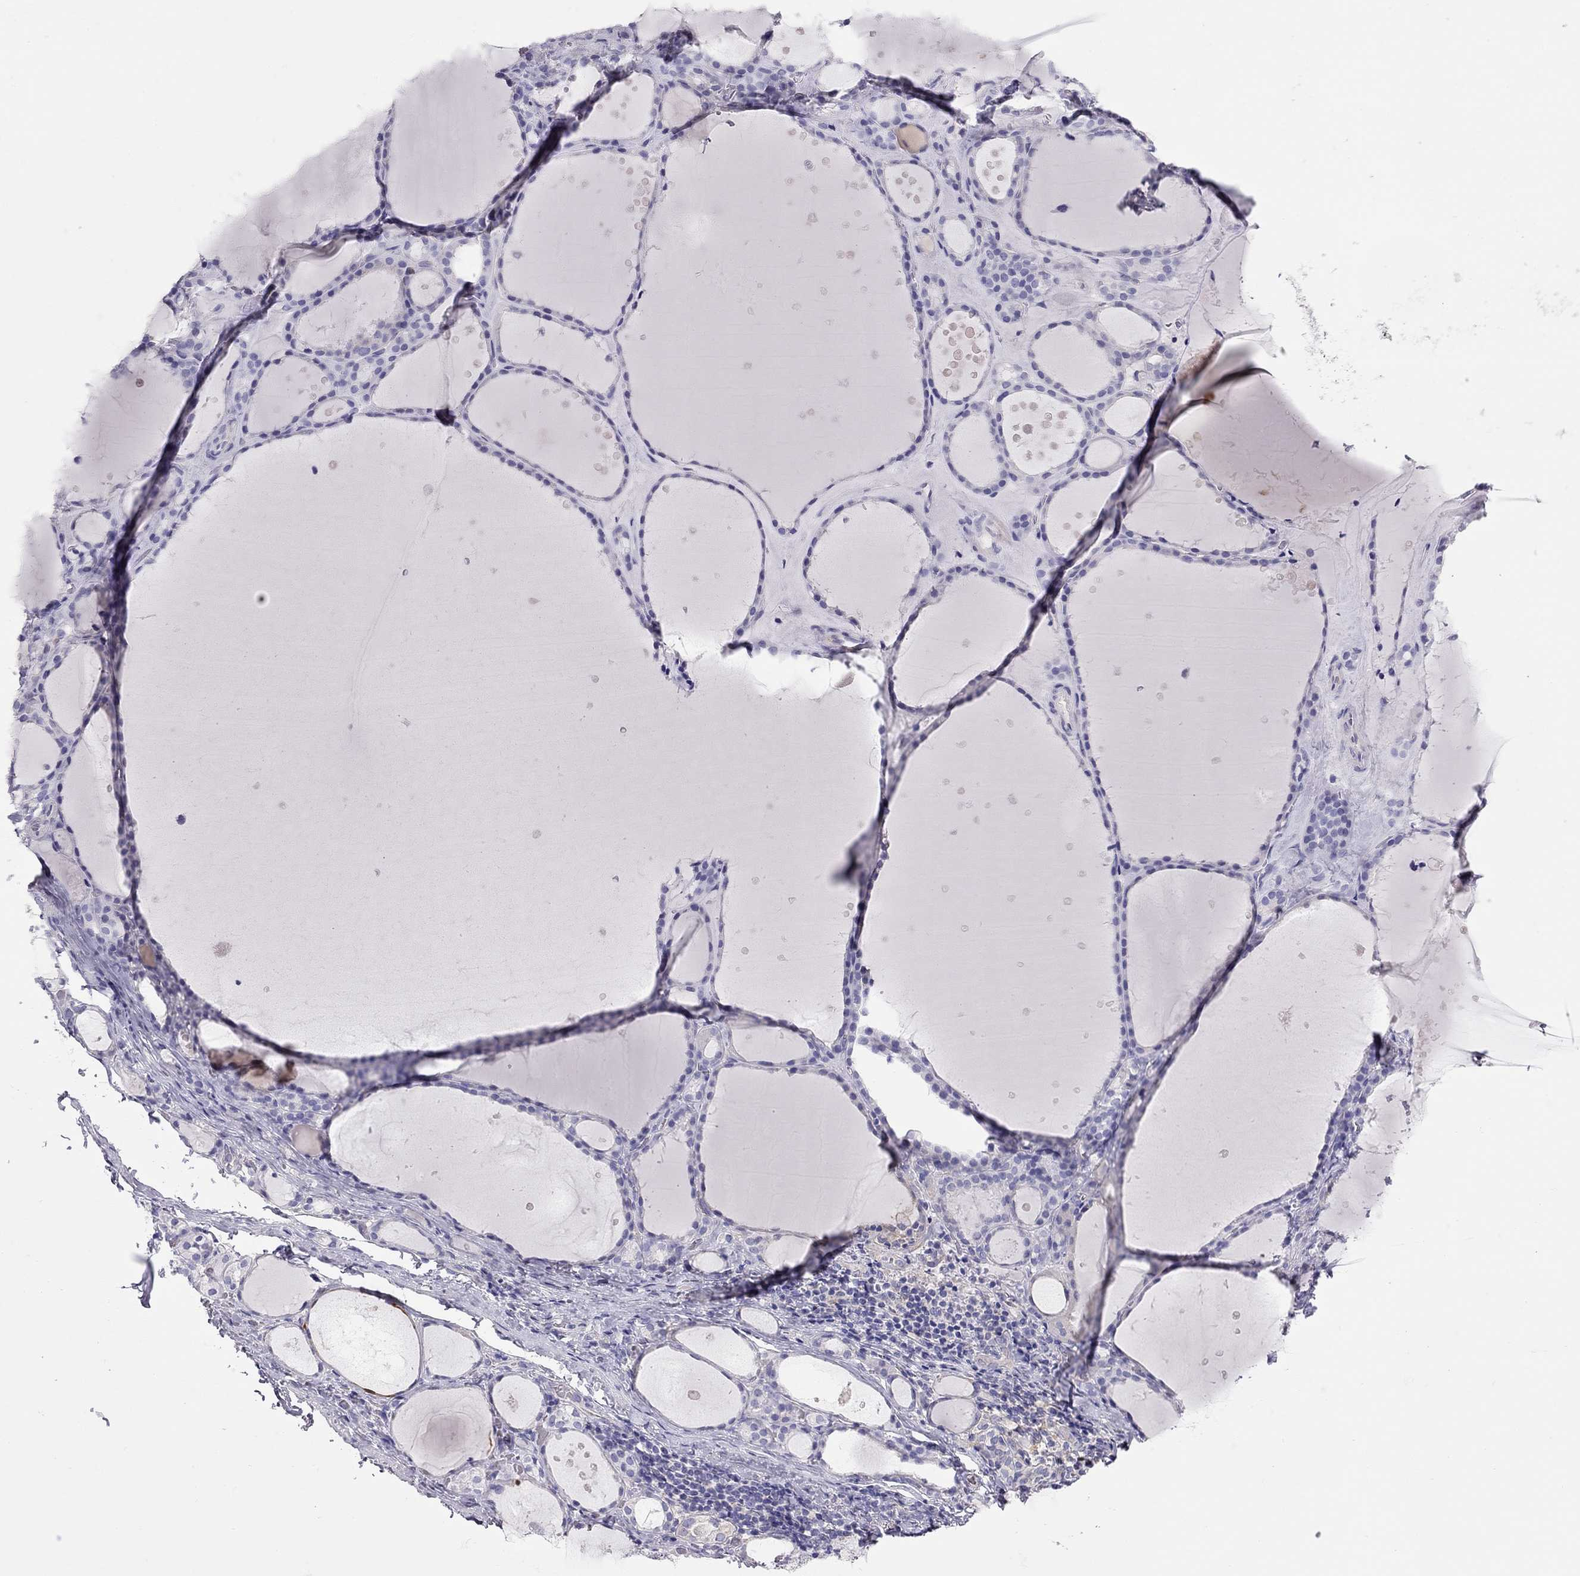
{"staining": {"intensity": "negative", "quantity": "none", "location": "none"}, "tissue": "thyroid gland", "cell_type": "Glandular cells", "image_type": "normal", "snomed": [{"axis": "morphology", "description": "Normal tissue, NOS"}, {"axis": "topography", "description": "Thyroid gland"}], "caption": "High power microscopy image of an IHC histopathology image of benign thyroid gland, revealing no significant positivity in glandular cells.", "gene": "ALOX15B", "patient": {"sex": "male", "age": 68}}